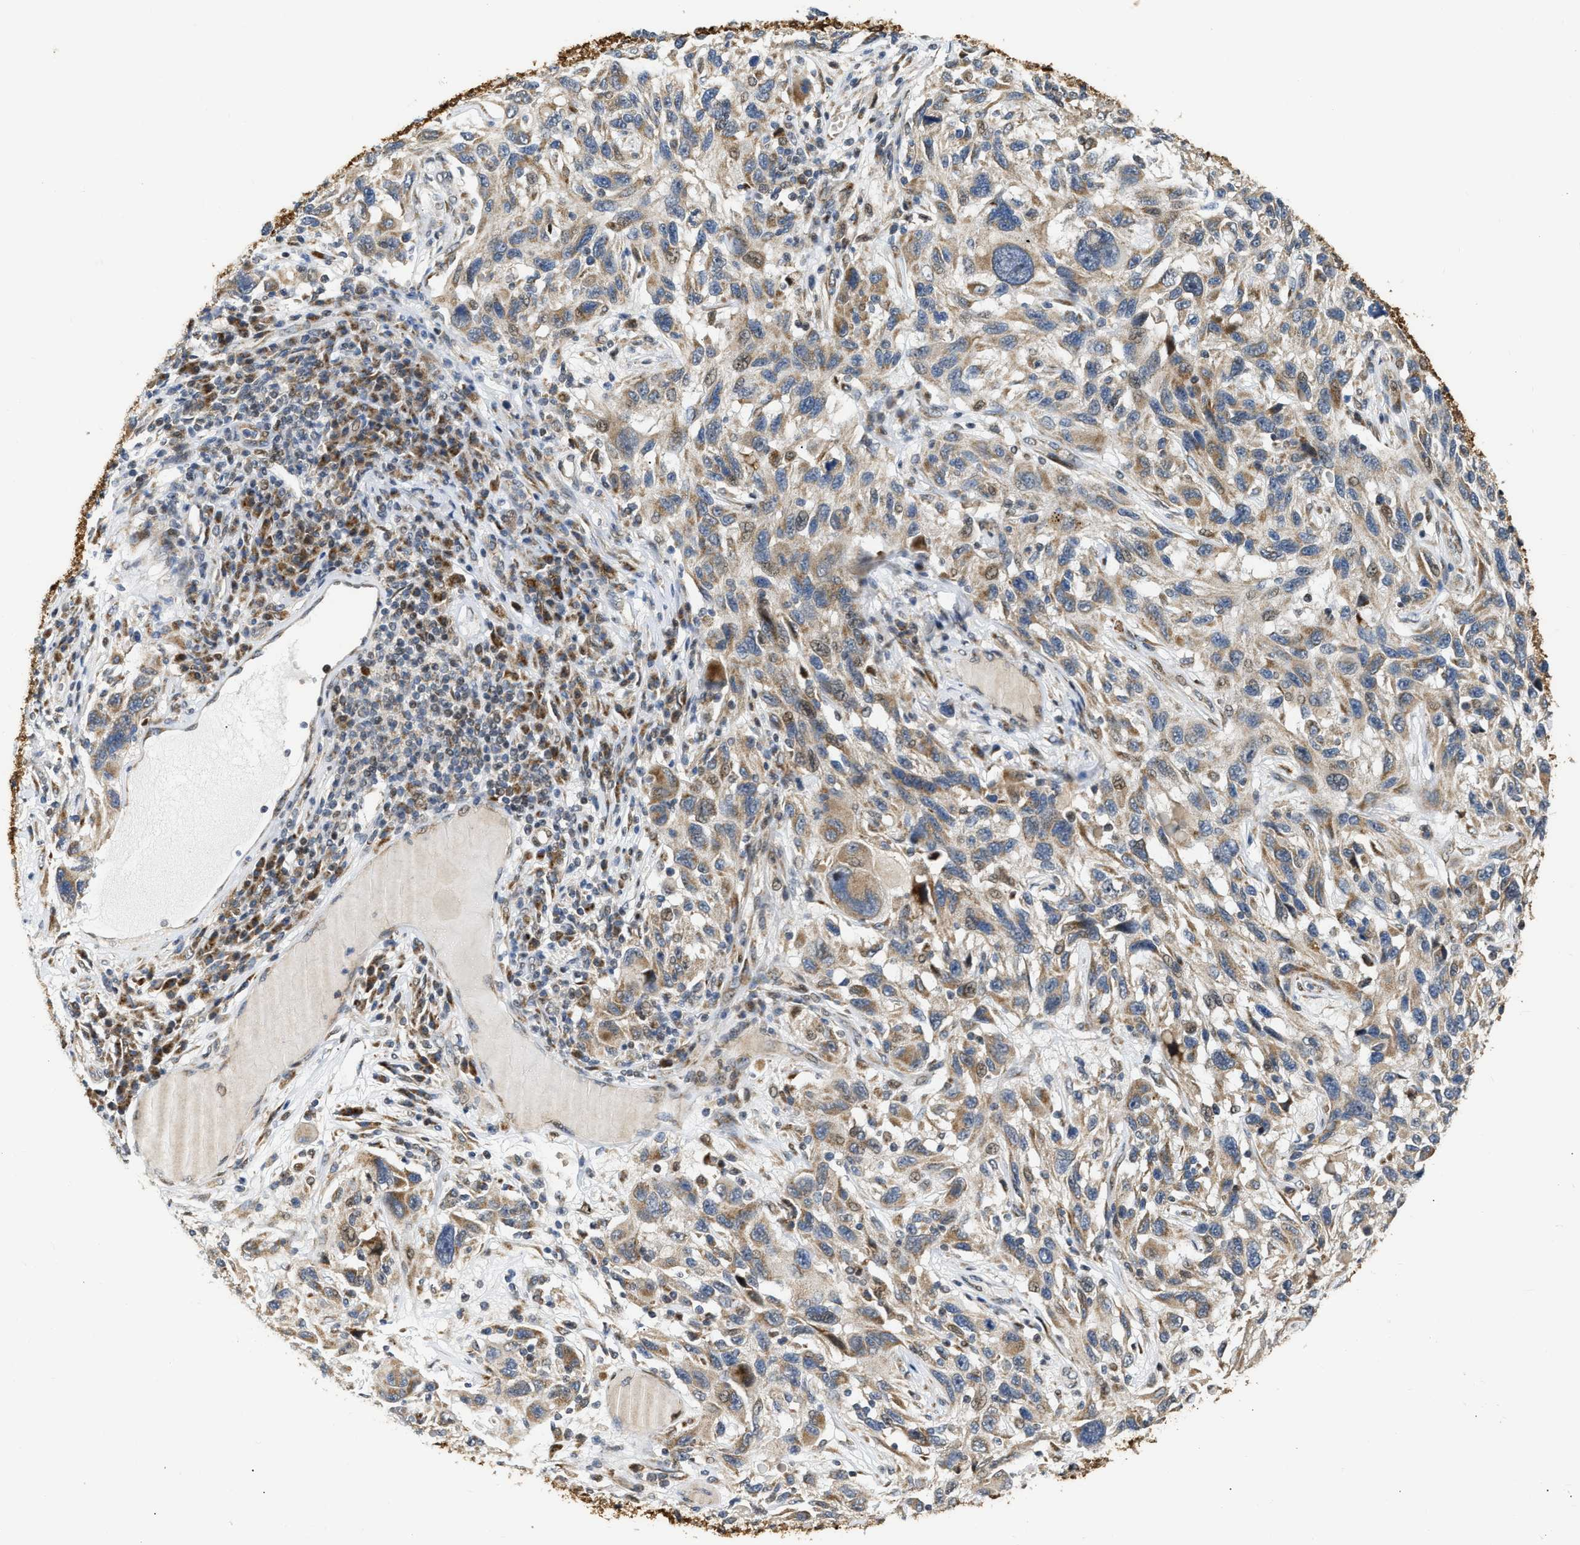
{"staining": {"intensity": "weak", "quantity": "25%-75%", "location": "cytoplasmic/membranous"}, "tissue": "melanoma", "cell_type": "Tumor cells", "image_type": "cancer", "snomed": [{"axis": "morphology", "description": "Malignant melanoma, NOS"}, {"axis": "topography", "description": "Skin"}], "caption": "Weak cytoplasmic/membranous expression for a protein is identified in approximately 25%-75% of tumor cells of melanoma using immunohistochemistry (IHC).", "gene": "DEPTOR", "patient": {"sex": "male", "age": 53}}